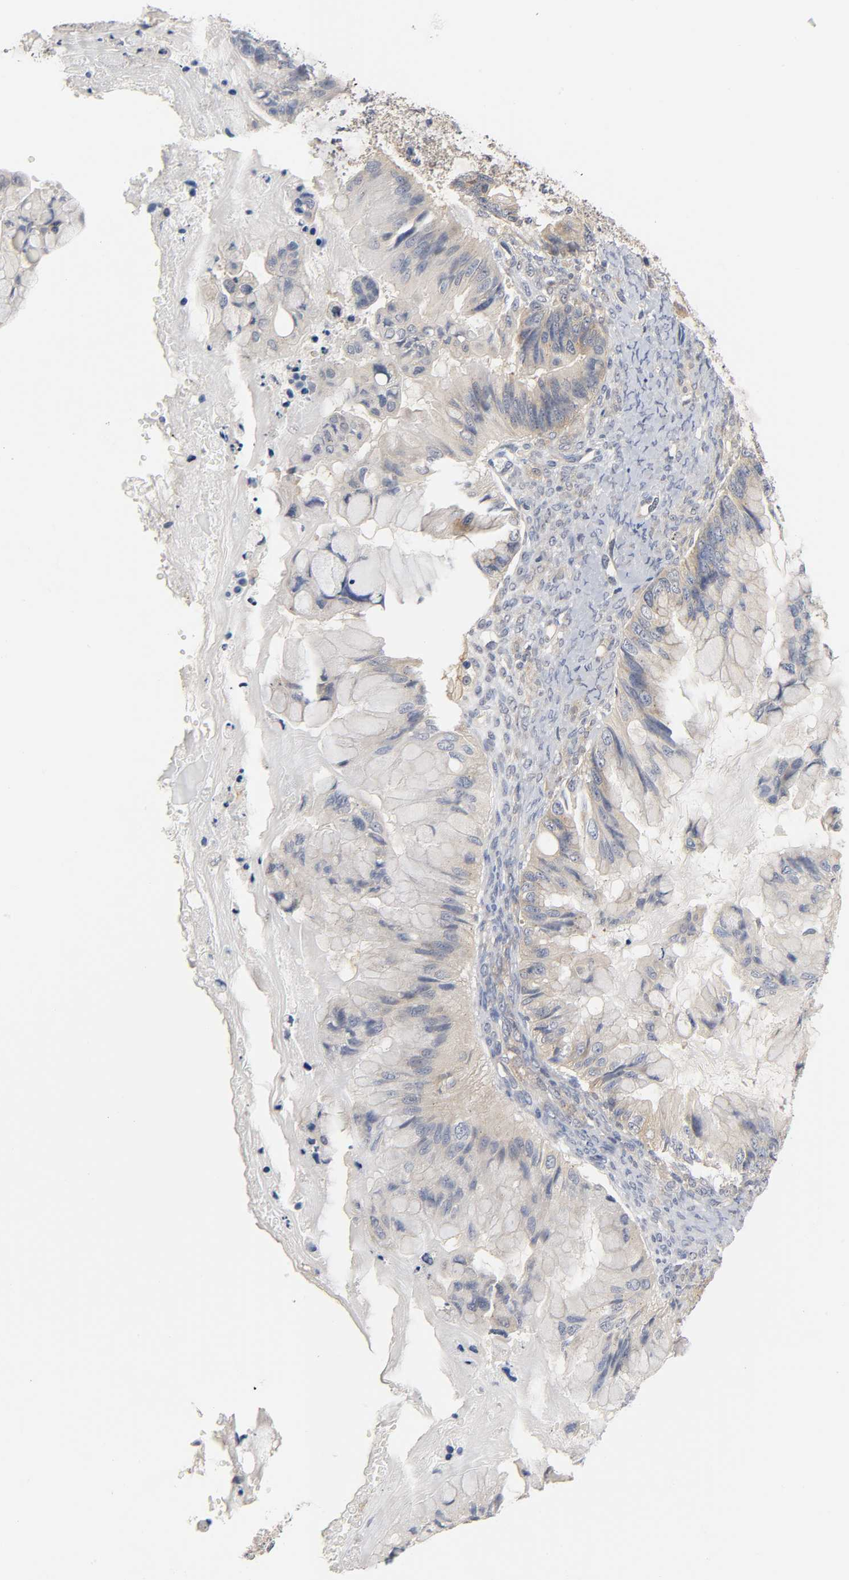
{"staining": {"intensity": "weak", "quantity": ">75%", "location": "cytoplasmic/membranous"}, "tissue": "ovarian cancer", "cell_type": "Tumor cells", "image_type": "cancer", "snomed": [{"axis": "morphology", "description": "Cystadenocarcinoma, mucinous, NOS"}, {"axis": "topography", "description": "Ovary"}], "caption": "Ovarian mucinous cystadenocarcinoma stained with a brown dye exhibits weak cytoplasmic/membranous positive positivity in about >75% of tumor cells.", "gene": "FYN", "patient": {"sex": "female", "age": 36}}